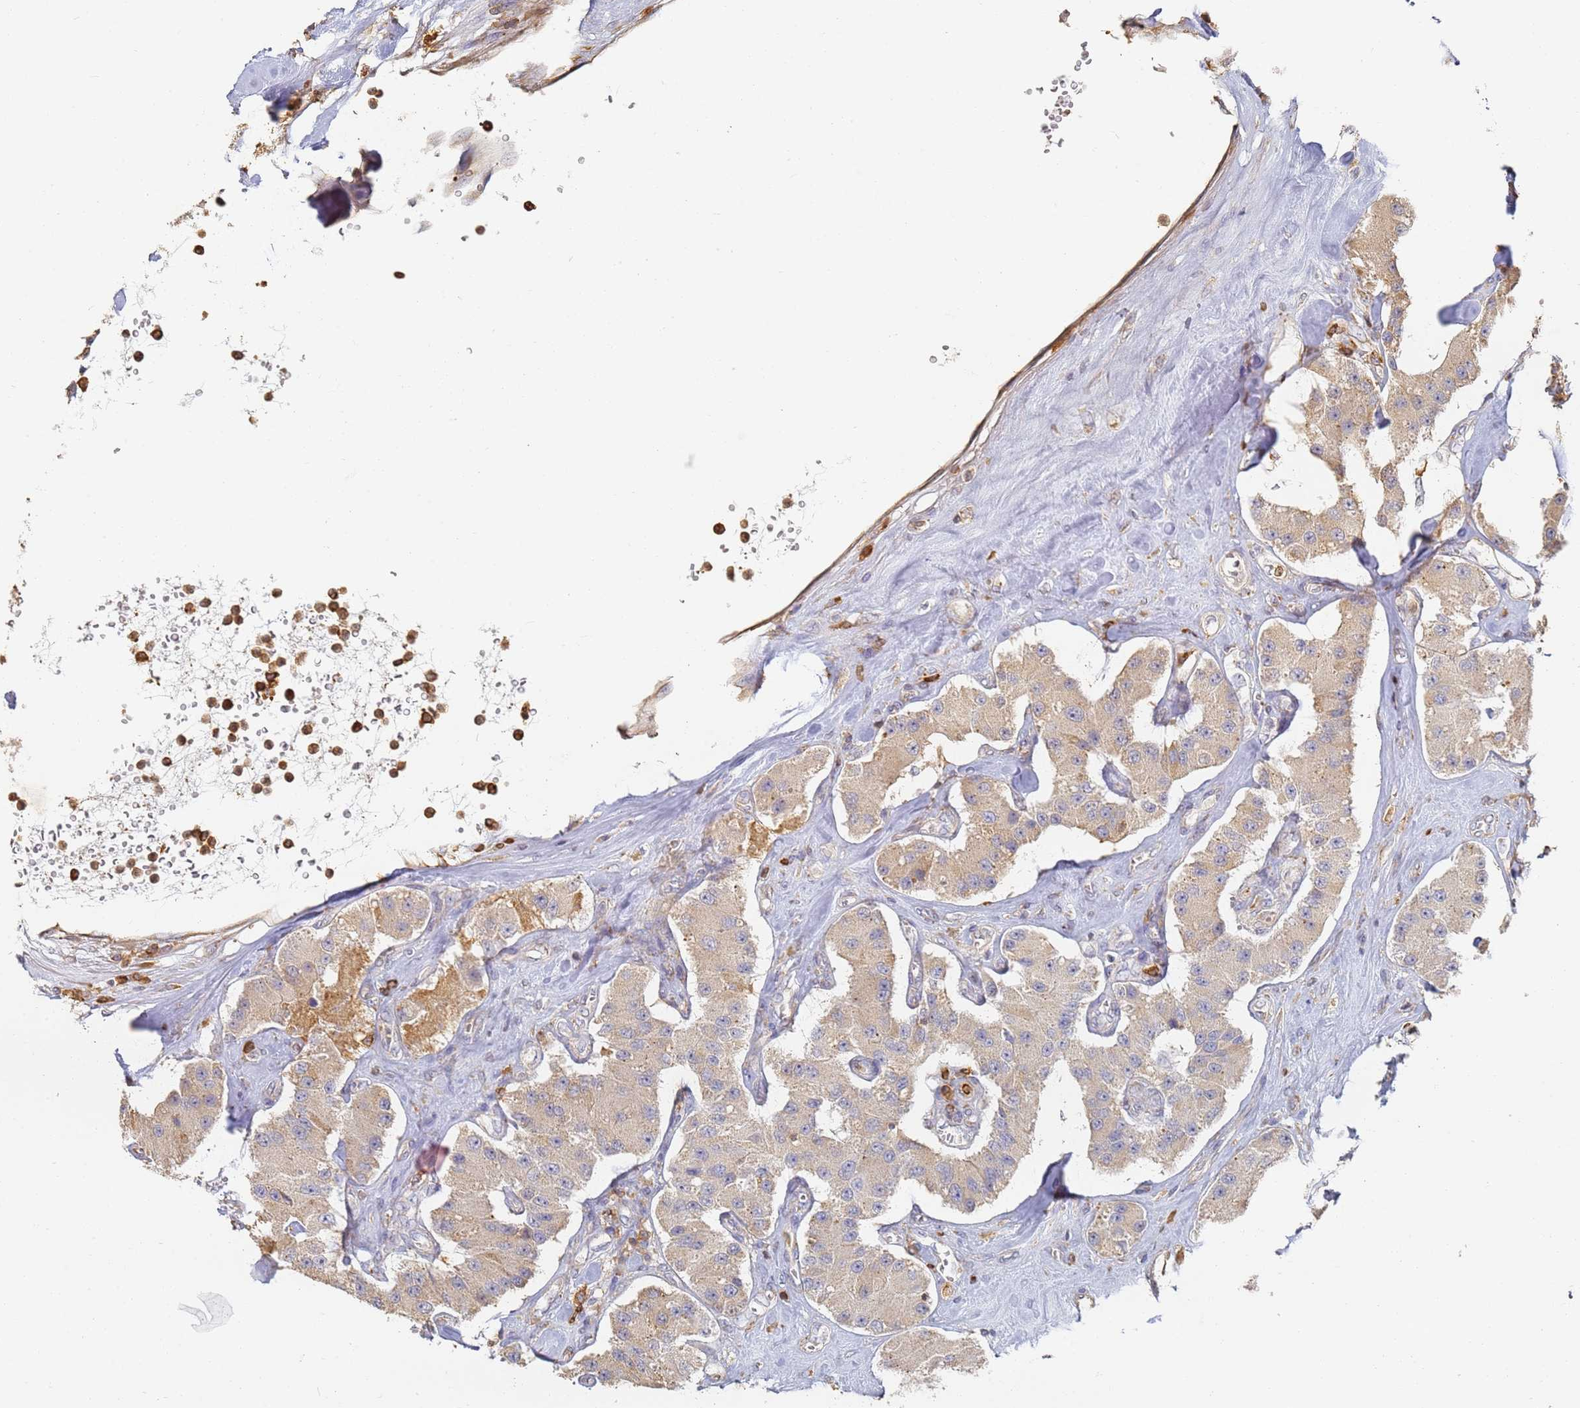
{"staining": {"intensity": "weak", "quantity": "25%-75%", "location": "cytoplasmic/membranous"}, "tissue": "carcinoid", "cell_type": "Tumor cells", "image_type": "cancer", "snomed": [{"axis": "morphology", "description": "Carcinoid, malignant, NOS"}, {"axis": "topography", "description": "Pancreas"}], "caption": "Carcinoid was stained to show a protein in brown. There is low levels of weak cytoplasmic/membranous staining in about 25%-75% of tumor cells.", "gene": "BIN2", "patient": {"sex": "male", "age": 41}}